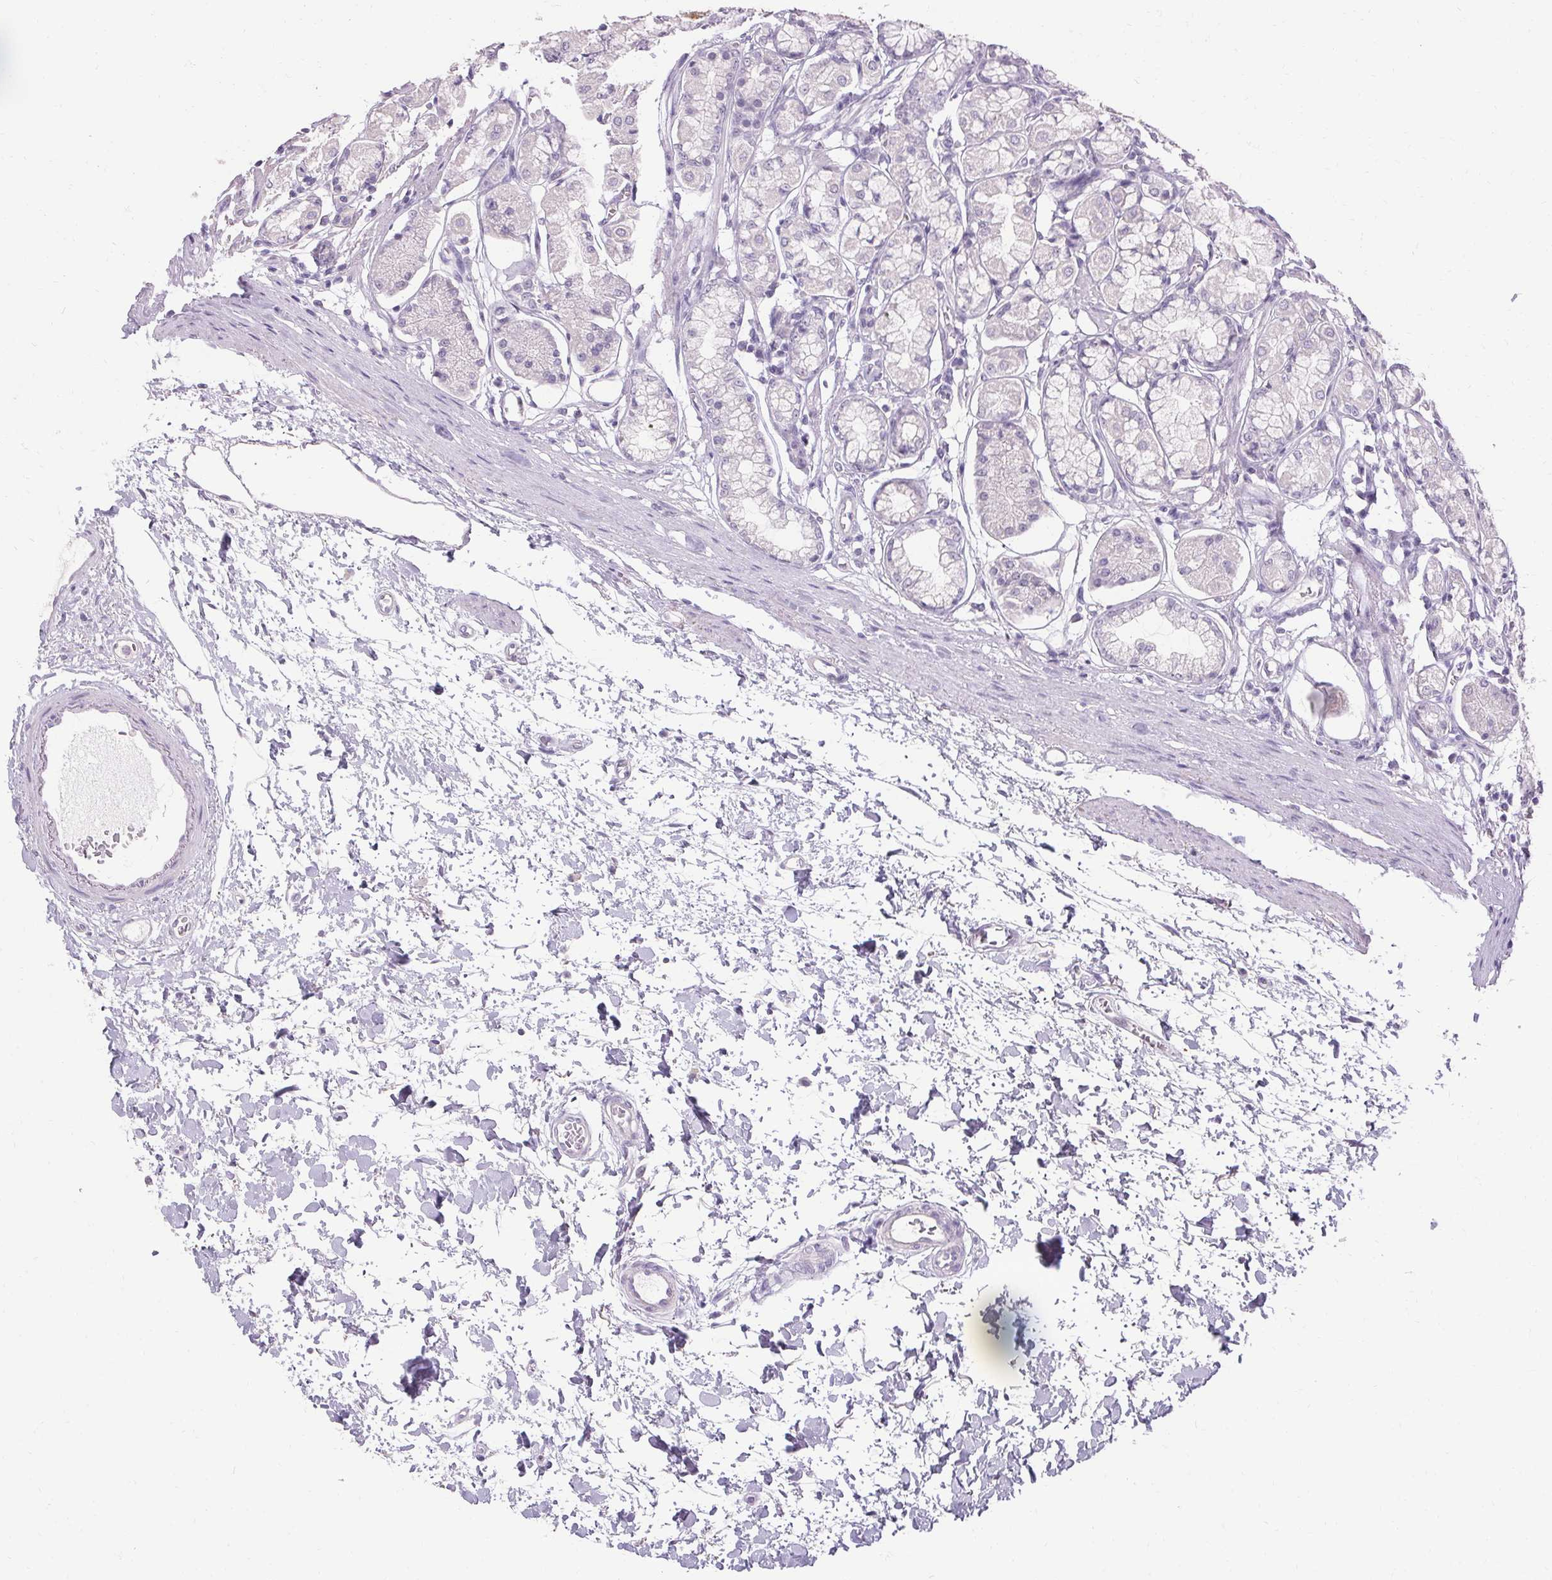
{"staining": {"intensity": "moderate", "quantity": "<25%", "location": "cytoplasmic/membranous"}, "tissue": "stomach", "cell_type": "Glandular cells", "image_type": "normal", "snomed": [{"axis": "morphology", "description": "Normal tissue, NOS"}, {"axis": "topography", "description": "Stomach"}, {"axis": "topography", "description": "Stomach, lower"}], "caption": "Glandular cells show low levels of moderate cytoplasmic/membranous positivity in approximately <25% of cells in normal stomach.", "gene": "PMEL", "patient": {"sex": "male", "age": 76}}